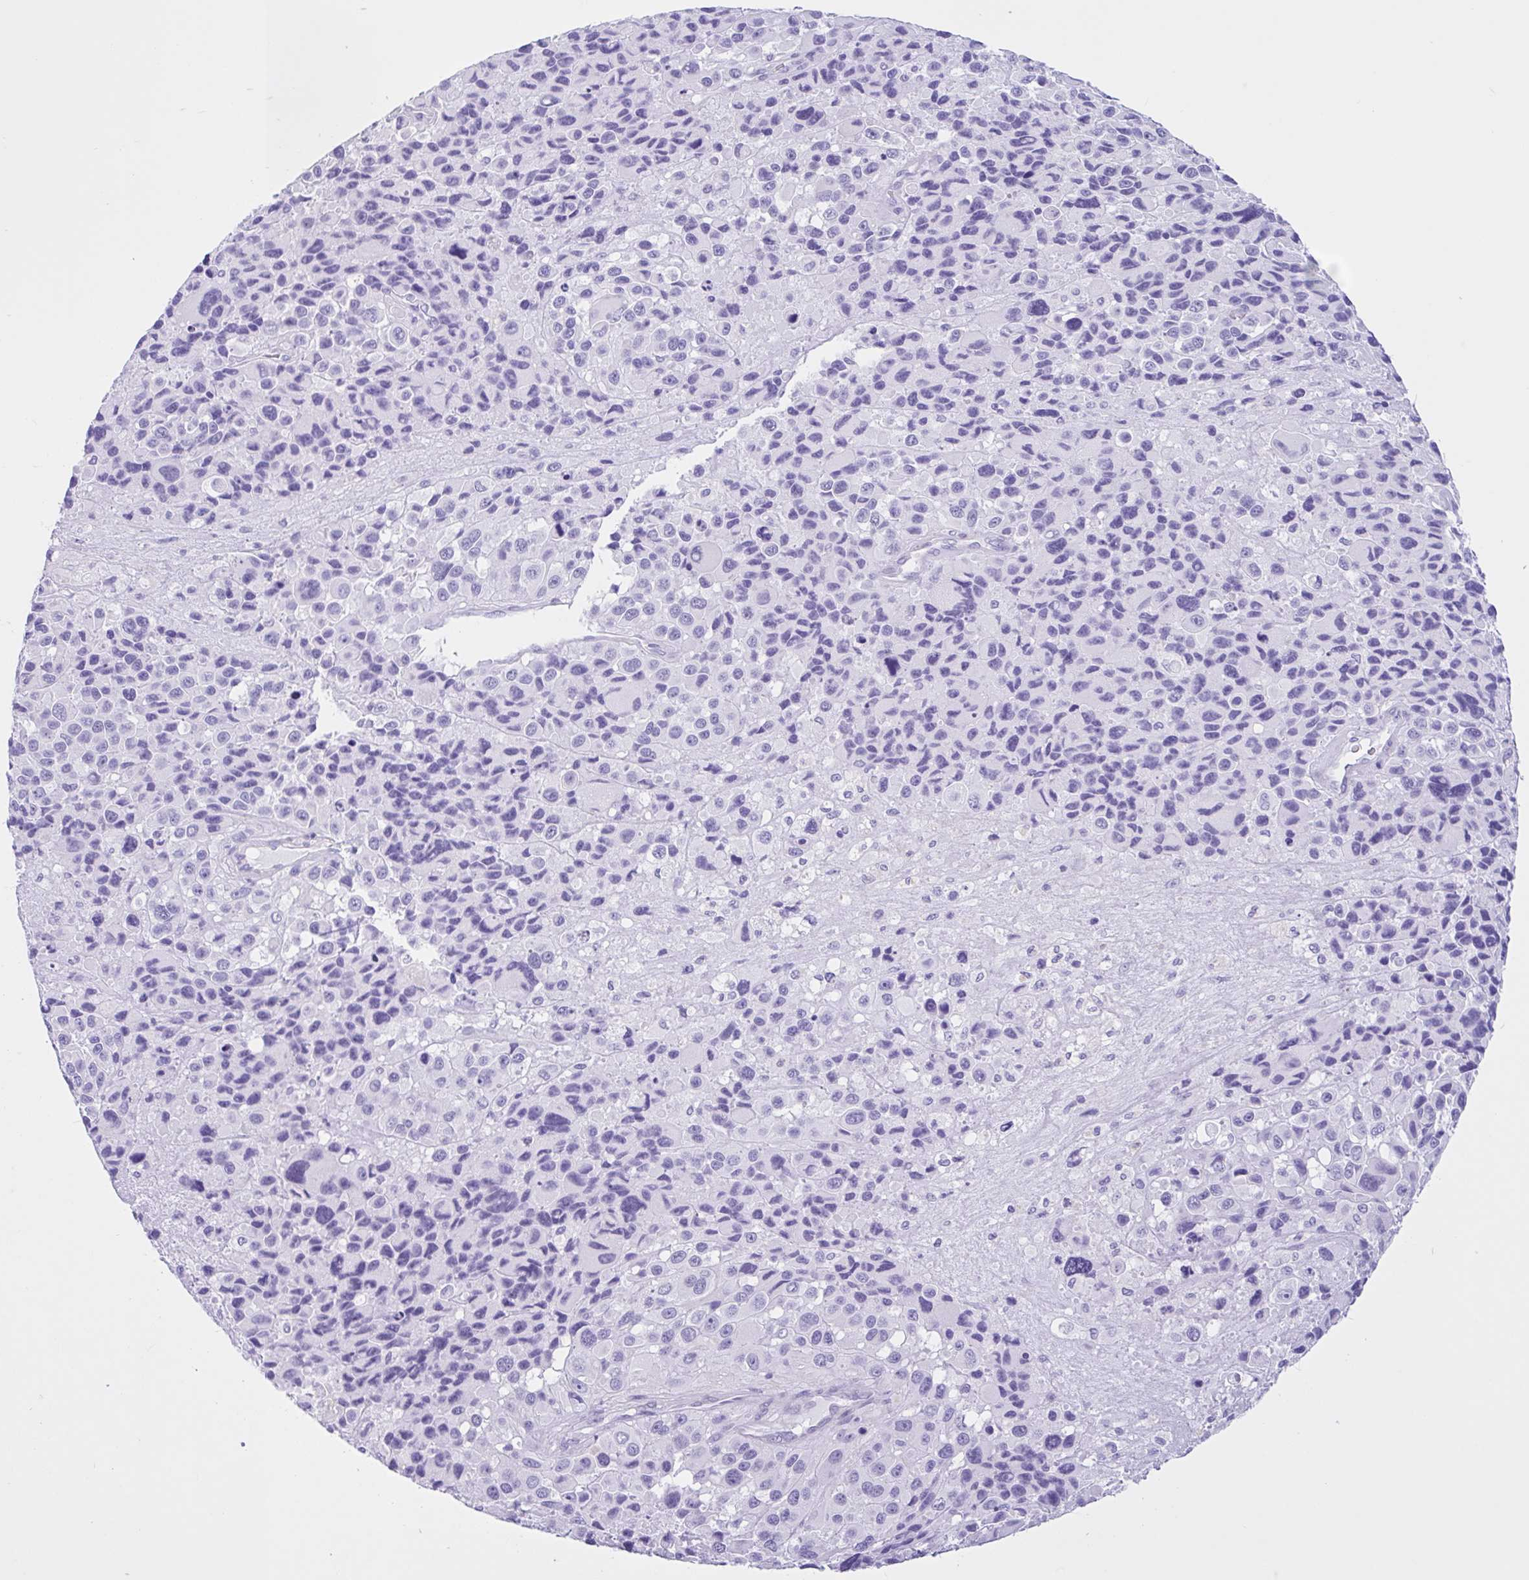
{"staining": {"intensity": "negative", "quantity": "none", "location": "none"}, "tissue": "melanoma", "cell_type": "Tumor cells", "image_type": "cancer", "snomed": [{"axis": "morphology", "description": "Malignant melanoma, Metastatic site"}, {"axis": "topography", "description": "Lymph node"}], "caption": "This is an immunohistochemistry (IHC) photomicrograph of human malignant melanoma (metastatic site). There is no expression in tumor cells.", "gene": "IAPP", "patient": {"sex": "female", "age": 65}}